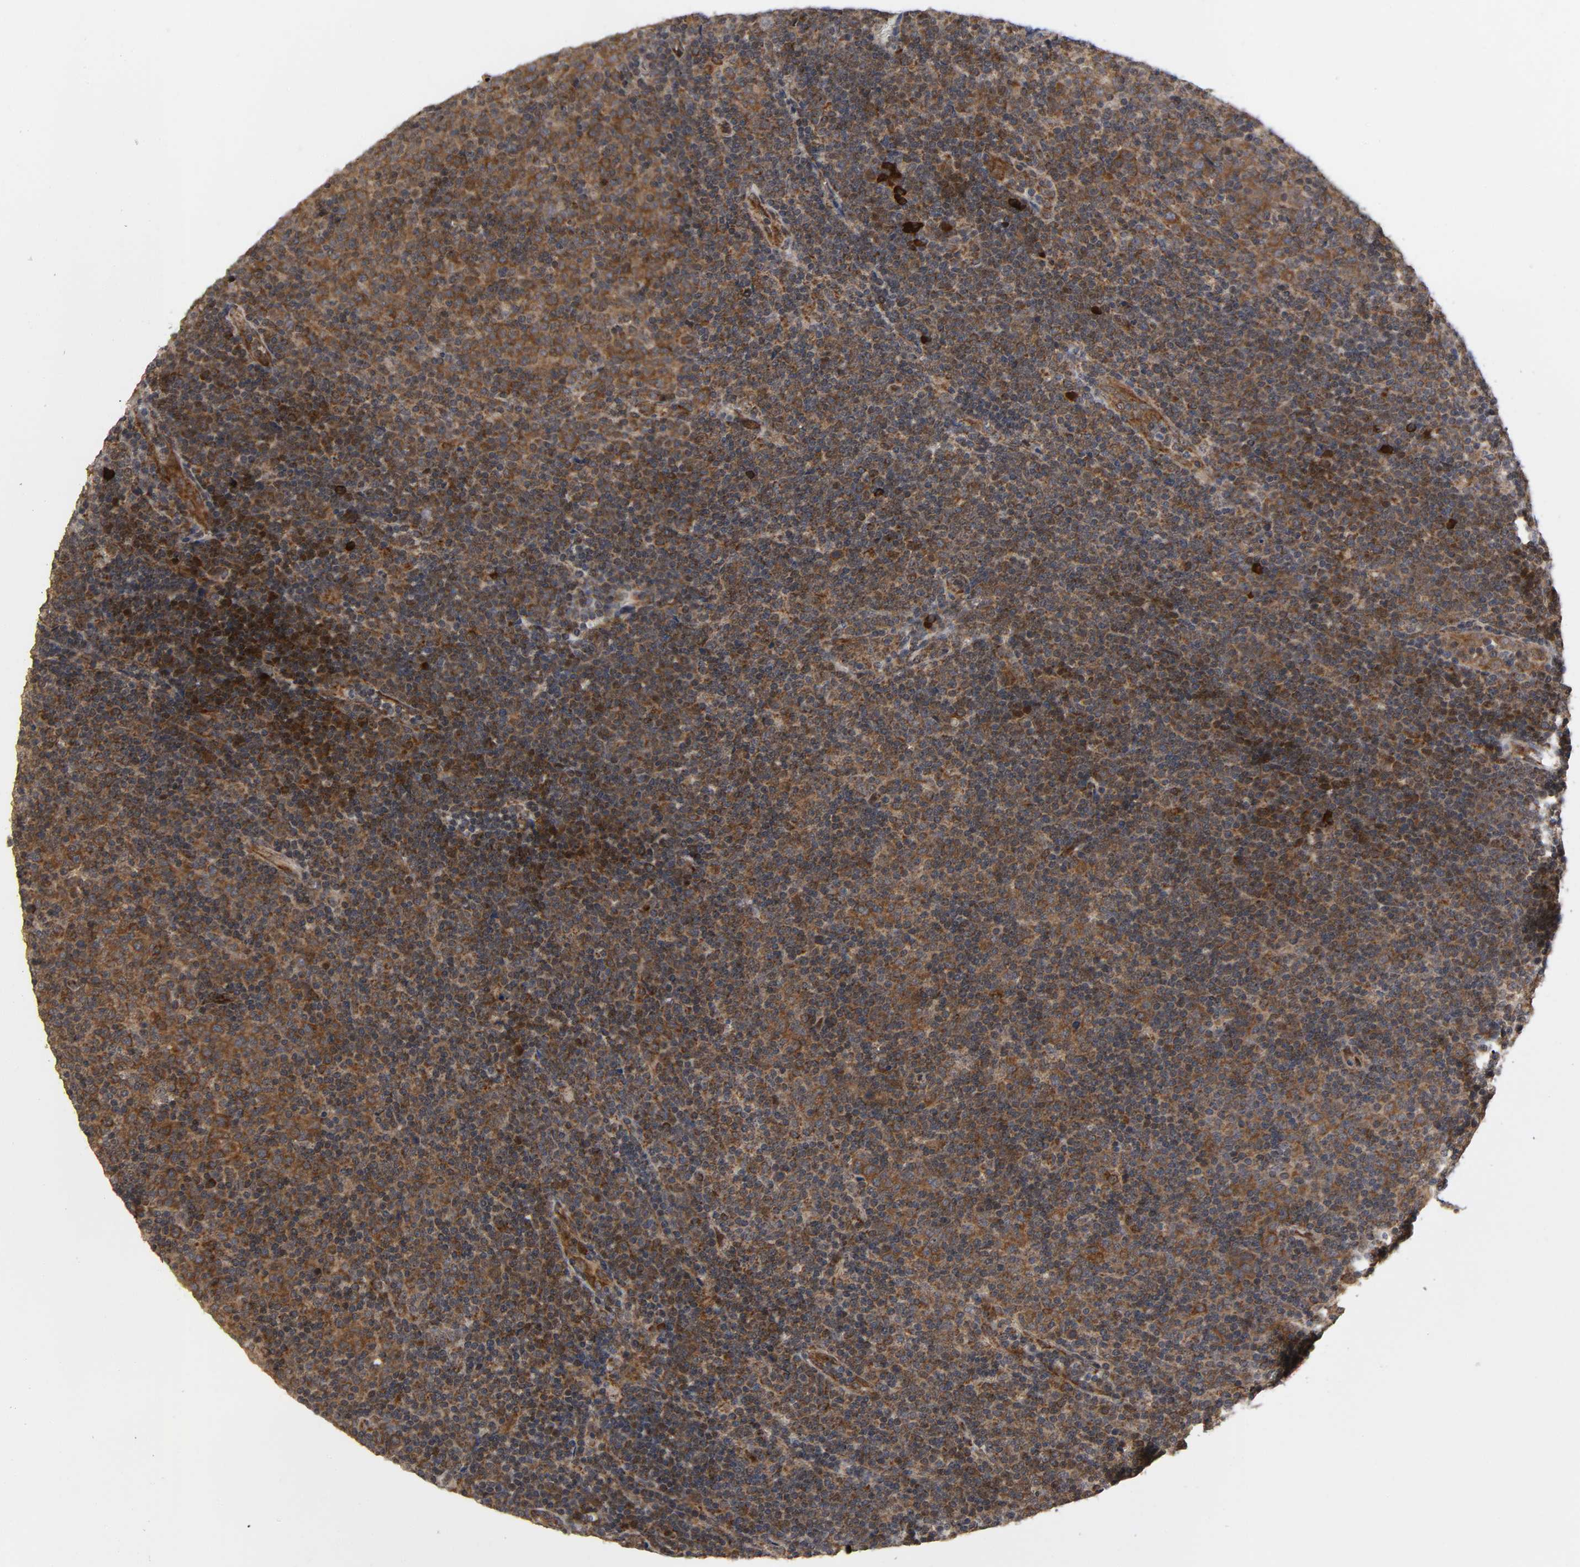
{"staining": {"intensity": "strong", "quantity": ">75%", "location": "cytoplasmic/membranous"}, "tissue": "lymphoma", "cell_type": "Tumor cells", "image_type": "cancer", "snomed": [{"axis": "morphology", "description": "Malignant lymphoma, non-Hodgkin's type, Low grade"}, {"axis": "topography", "description": "Lymph node"}], "caption": "A histopathology image showing strong cytoplasmic/membranous positivity in approximately >75% of tumor cells in malignant lymphoma, non-Hodgkin's type (low-grade), as visualized by brown immunohistochemical staining.", "gene": "SLC30A9", "patient": {"sex": "male", "age": 70}}